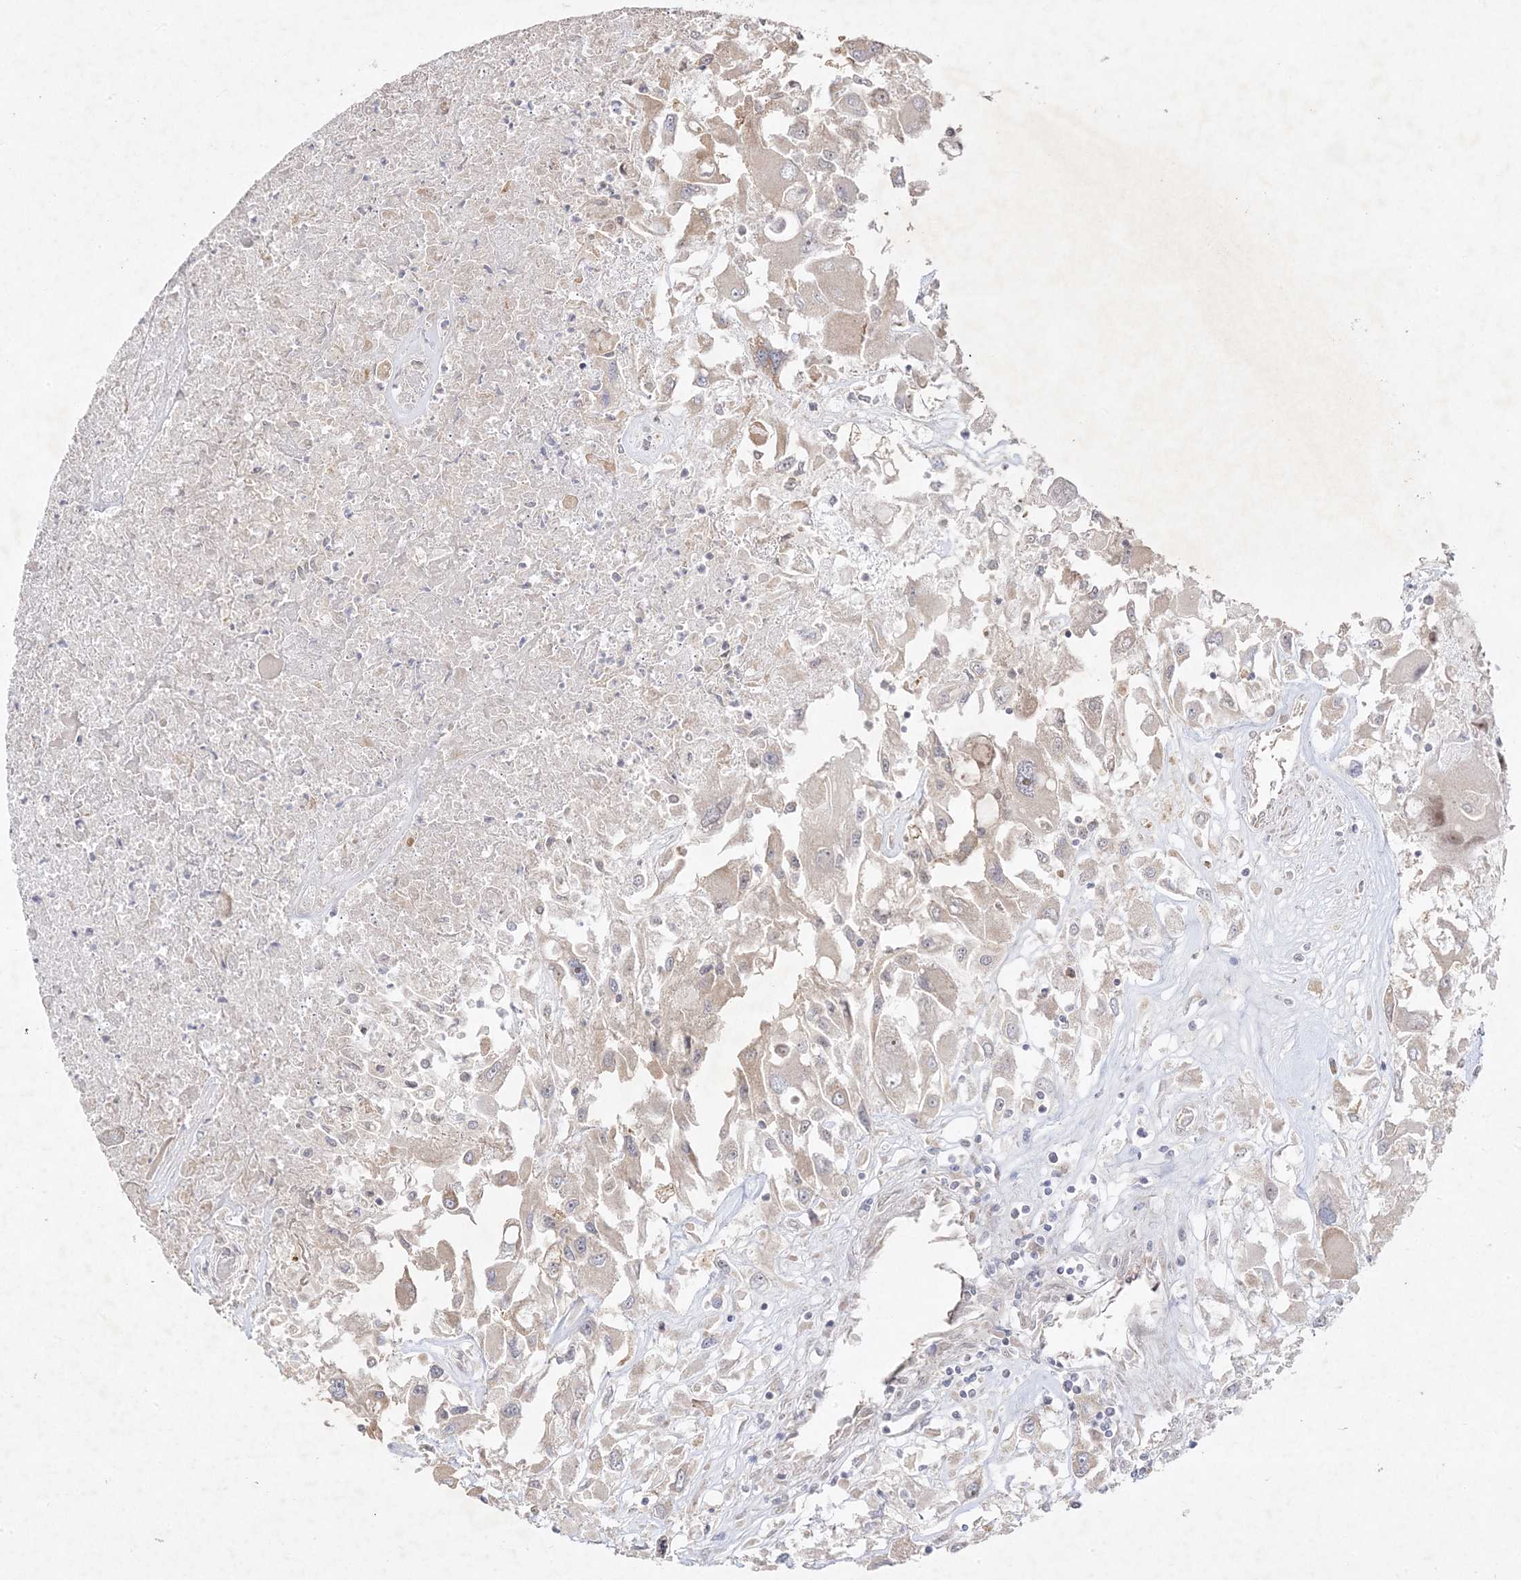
{"staining": {"intensity": "weak", "quantity": "<25%", "location": "cytoplasmic/membranous"}, "tissue": "renal cancer", "cell_type": "Tumor cells", "image_type": "cancer", "snomed": [{"axis": "morphology", "description": "Adenocarcinoma, NOS"}, {"axis": "topography", "description": "Kidney"}], "caption": "Tumor cells show no significant protein positivity in adenocarcinoma (renal).", "gene": "C2CD2", "patient": {"sex": "female", "age": 52}}